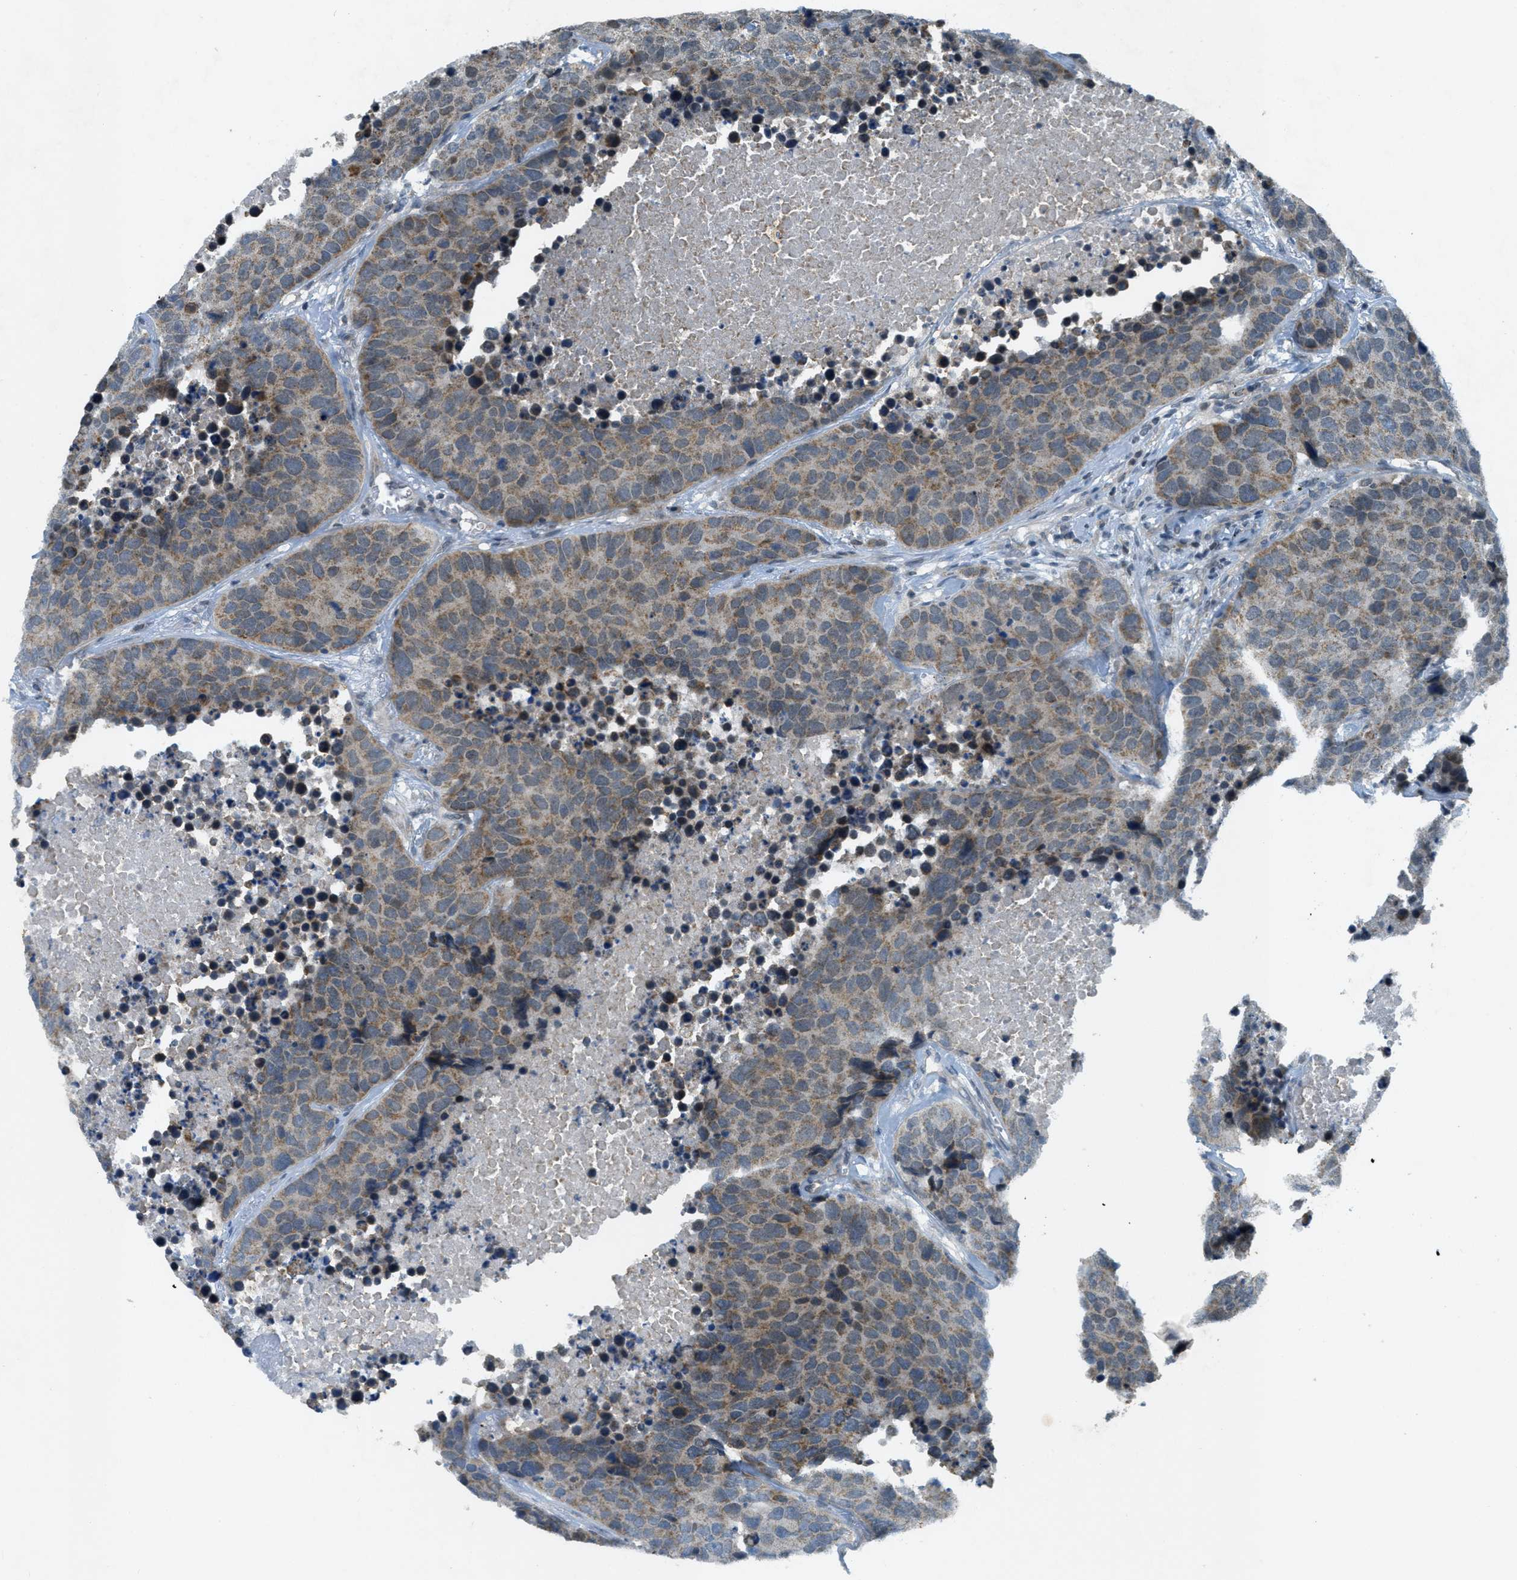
{"staining": {"intensity": "weak", "quantity": "25%-75%", "location": "cytoplasmic/membranous"}, "tissue": "carcinoid", "cell_type": "Tumor cells", "image_type": "cancer", "snomed": [{"axis": "morphology", "description": "Carcinoid, malignant, NOS"}, {"axis": "topography", "description": "Lung"}], "caption": "Human carcinoid stained with a brown dye demonstrates weak cytoplasmic/membranous positive expression in about 25%-75% of tumor cells.", "gene": "TCF20", "patient": {"sex": "male", "age": 60}}